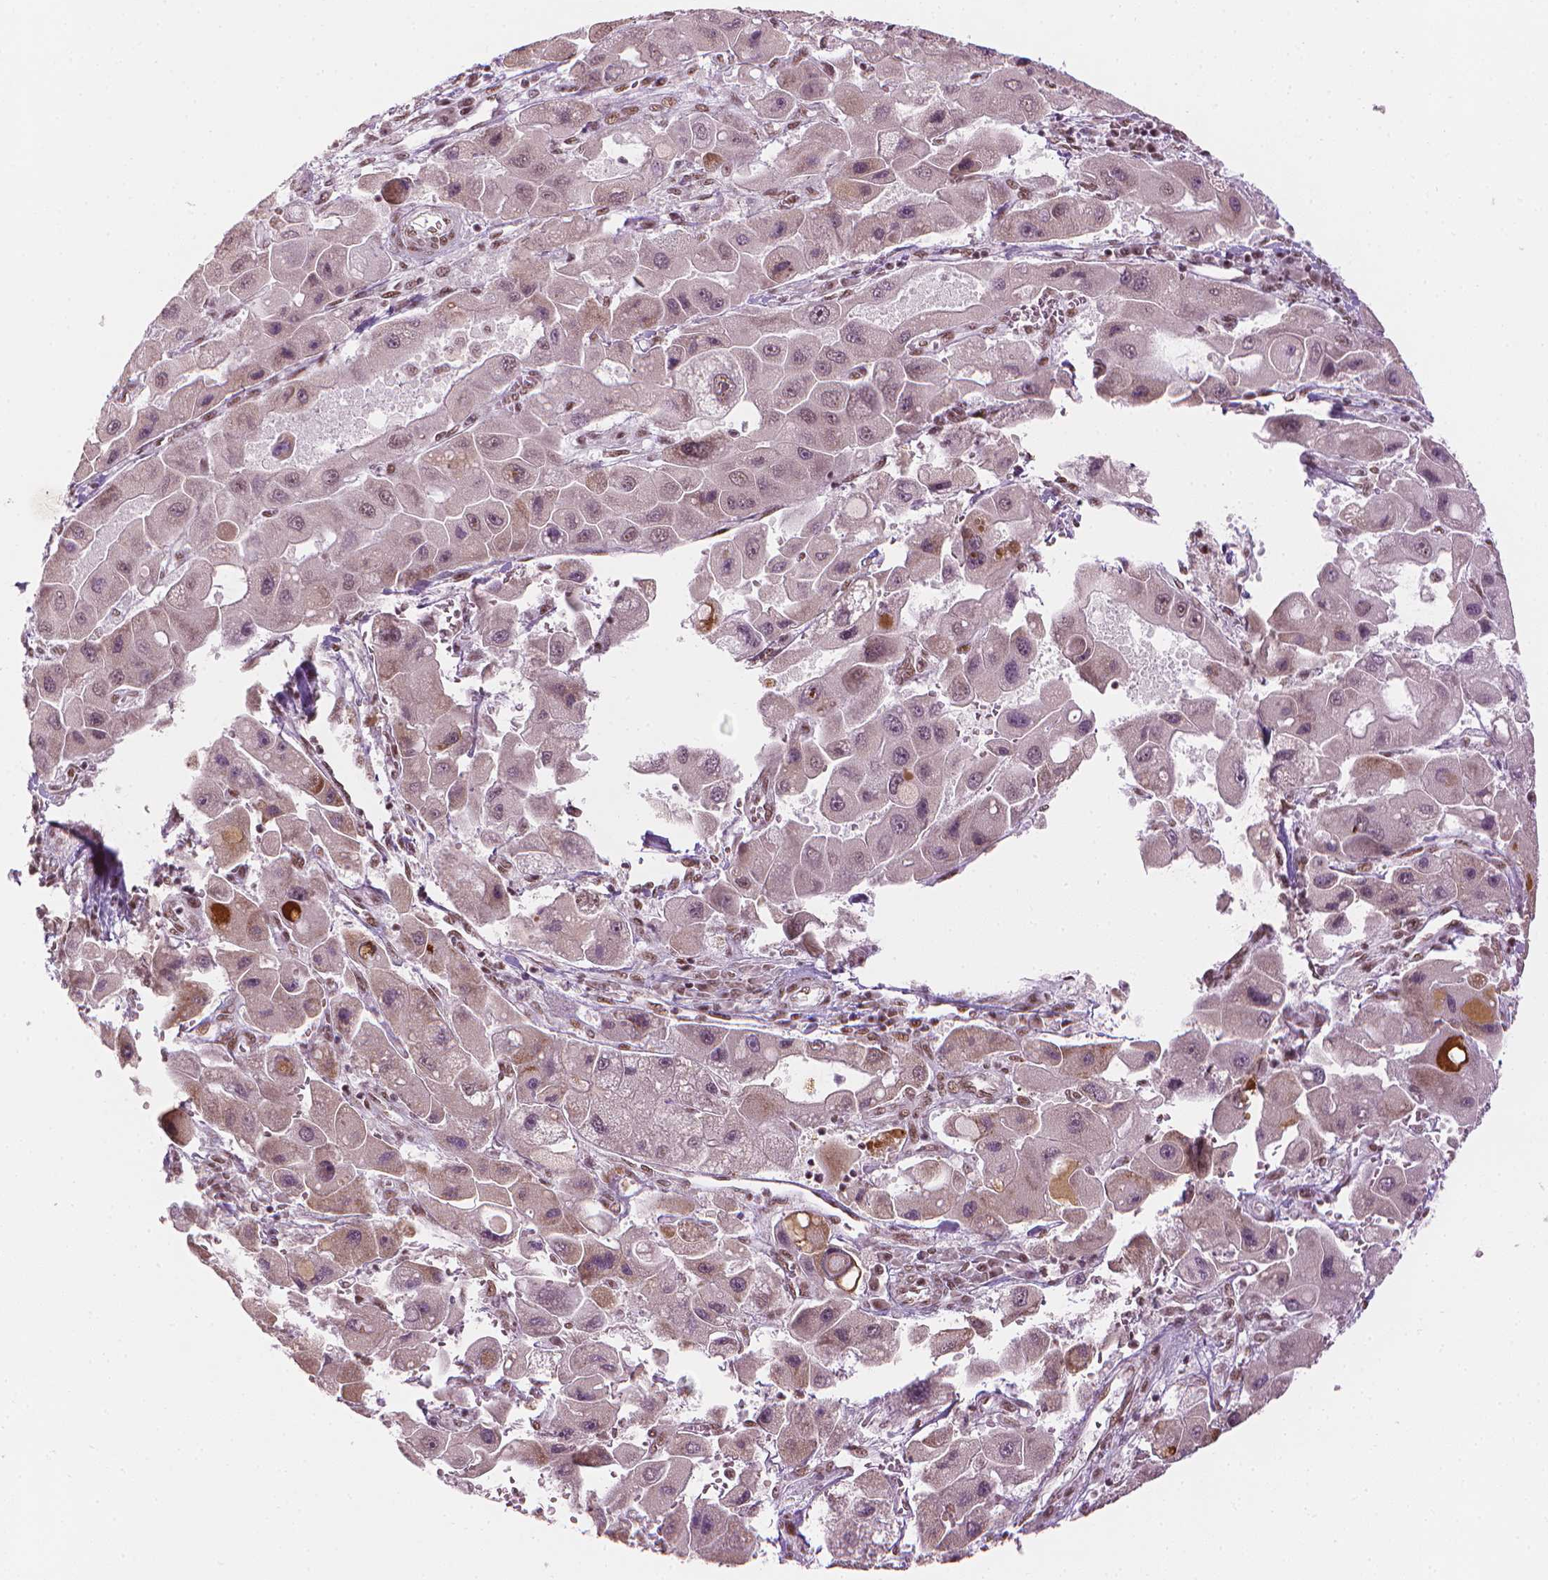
{"staining": {"intensity": "negative", "quantity": "none", "location": "none"}, "tissue": "liver cancer", "cell_type": "Tumor cells", "image_type": "cancer", "snomed": [{"axis": "morphology", "description": "Carcinoma, Hepatocellular, NOS"}, {"axis": "topography", "description": "Liver"}], "caption": "Protein analysis of hepatocellular carcinoma (liver) exhibits no significant positivity in tumor cells.", "gene": "ELF2", "patient": {"sex": "male", "age": 24}}